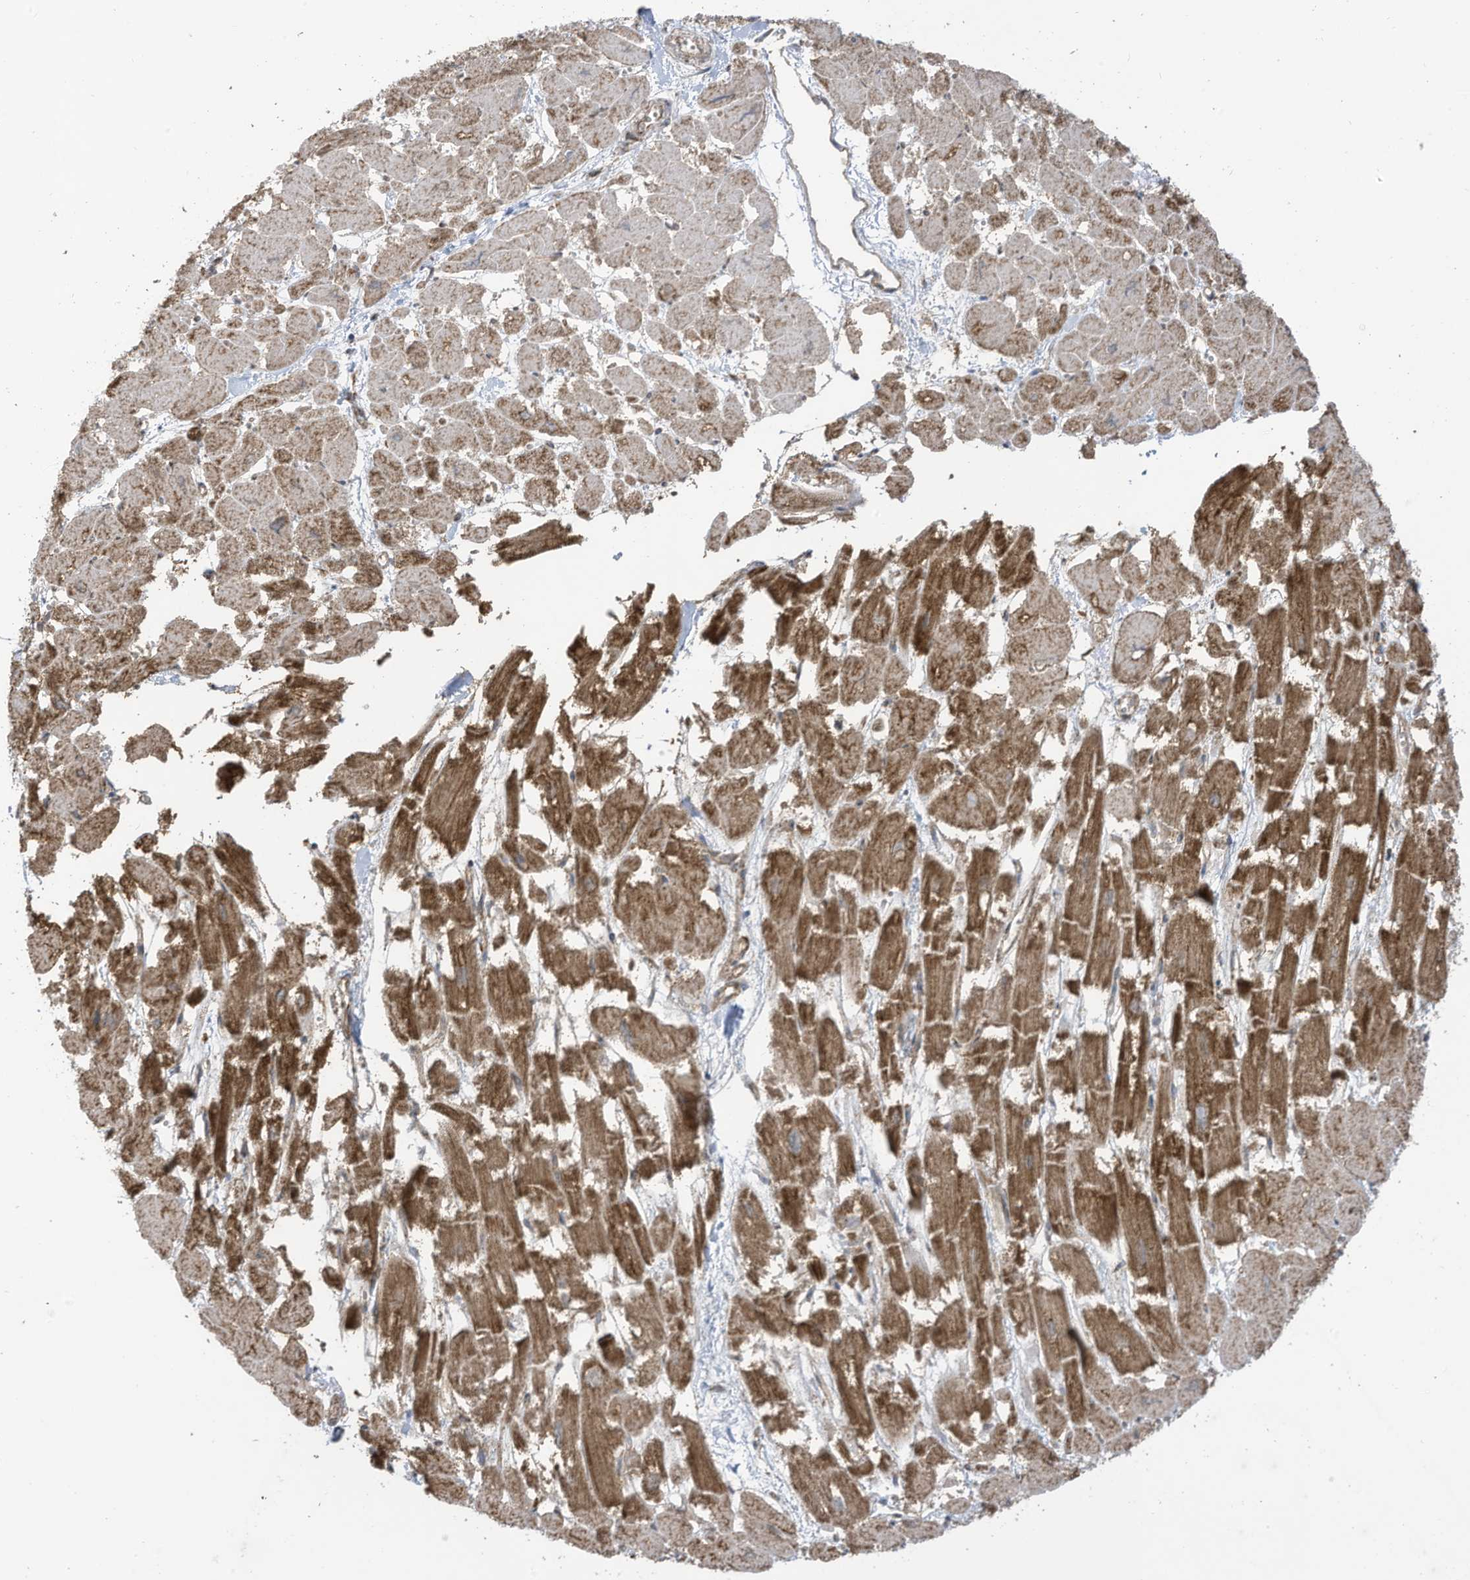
{"staining": {"intensity": "moderate", "quantity": ">75%", "location": "cytoplasmic/membranous"}, "tissue": "heart muscle", "cell_type": "Cardiomyocytes", "image_type": "normal", "snomed": [{"axis": "morphology", "description": "Normal tissue, NOS"}, {"axis": "topography", "description": "Heart"}], "caption": "Protein expression analysis of normal human heart muscle reveals moderate cytoplasmic/membranous positivity in about >75% of cardiomyocytes.", "gene": "REPS1", "patient": {"sex": "male", "age": 54}}